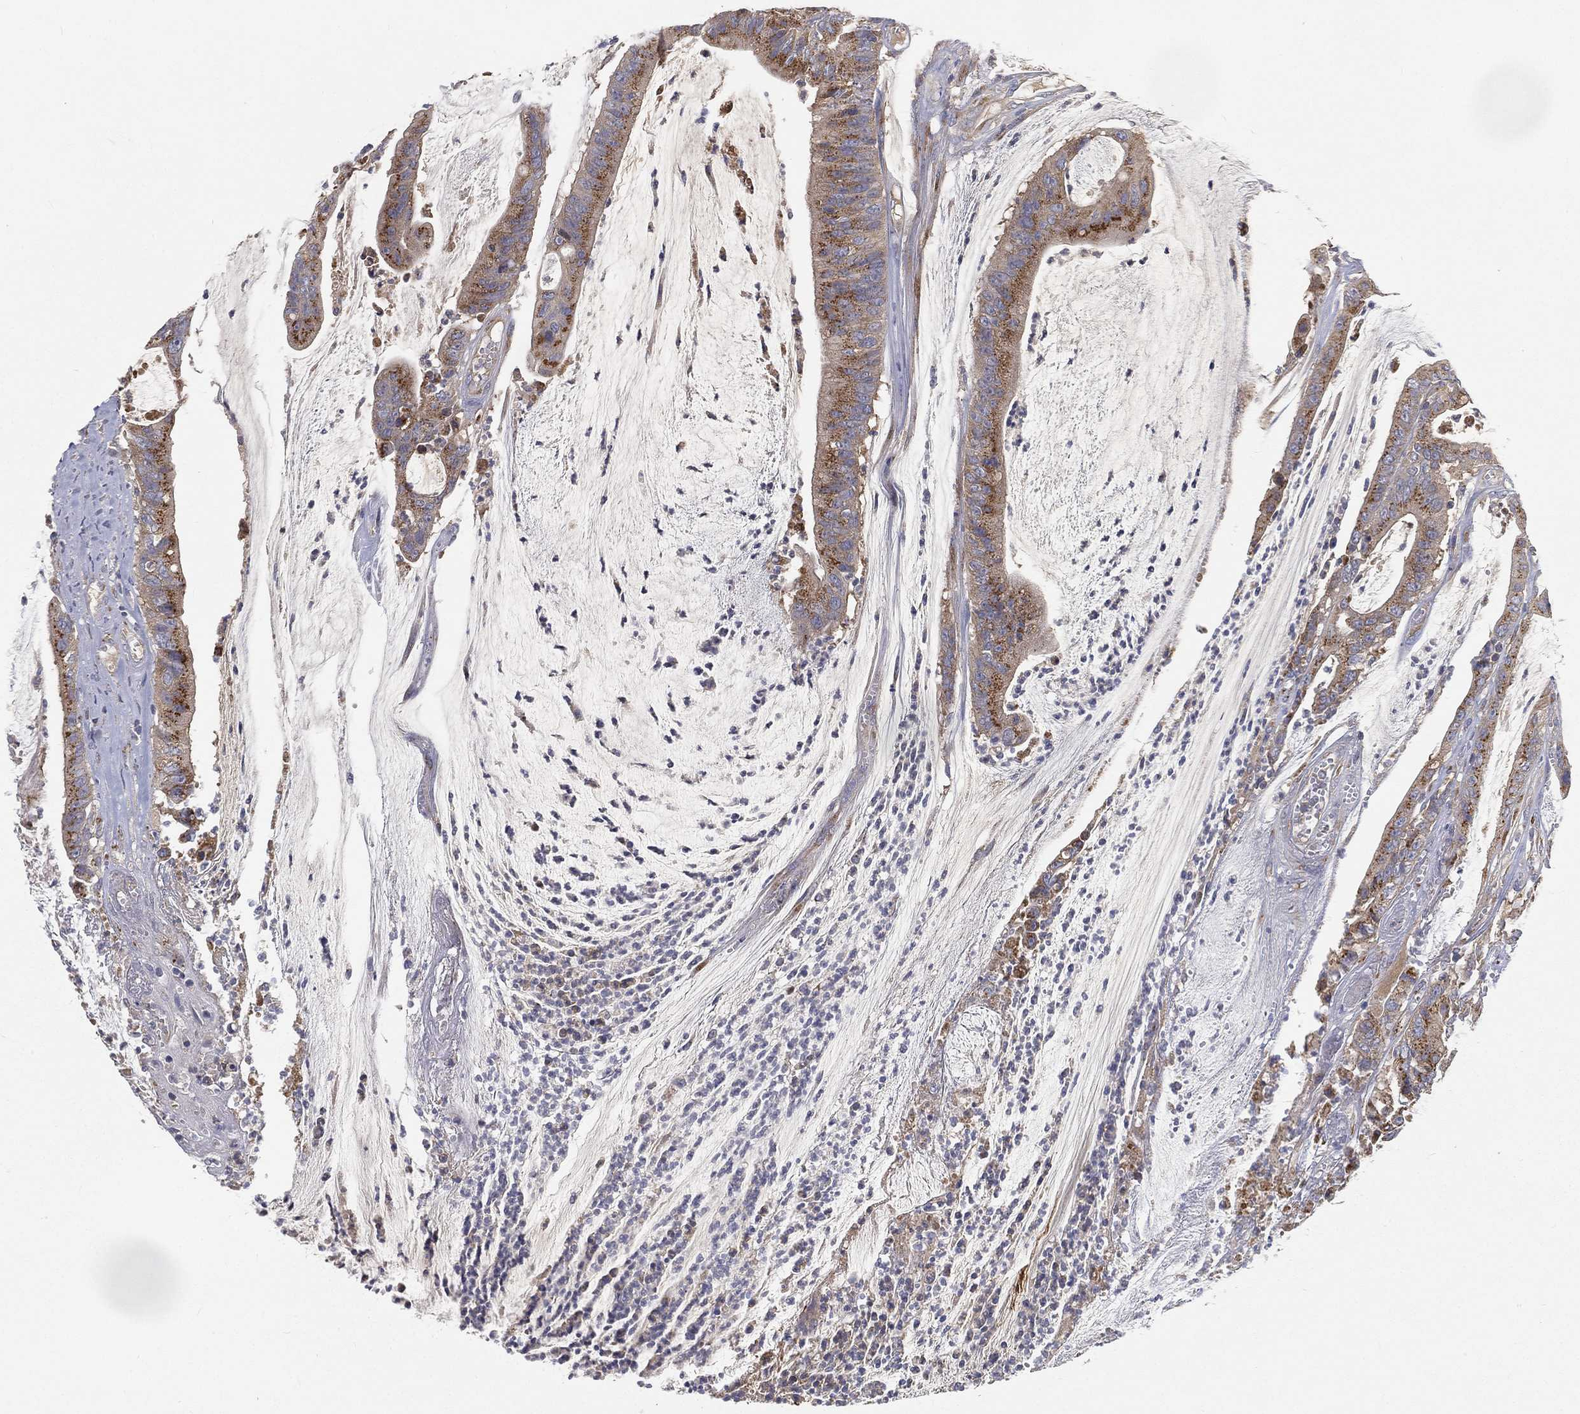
{"staining": {"intensity": "strong", "quantity": ">75%", "location": "cytoplasmic/membranous"}, "tissue": "colorectal cancer", "cell_type": "Tumor cells", "image_type": "cancer", "snomed": [{"axis": "morphology", "description": "Adenocarcinoma, NOS"}, {"axis": "topography", "description": "Colon"}], "caption": "The image reveals immunohistochemical staining of adenocarcinoma (colorectal). There is strong cytoplasmic/membranous expression is seen in approximately >75% of tumor cells.", "gene": "CTSL", "patient": {"sex": "female", "age": 69}}